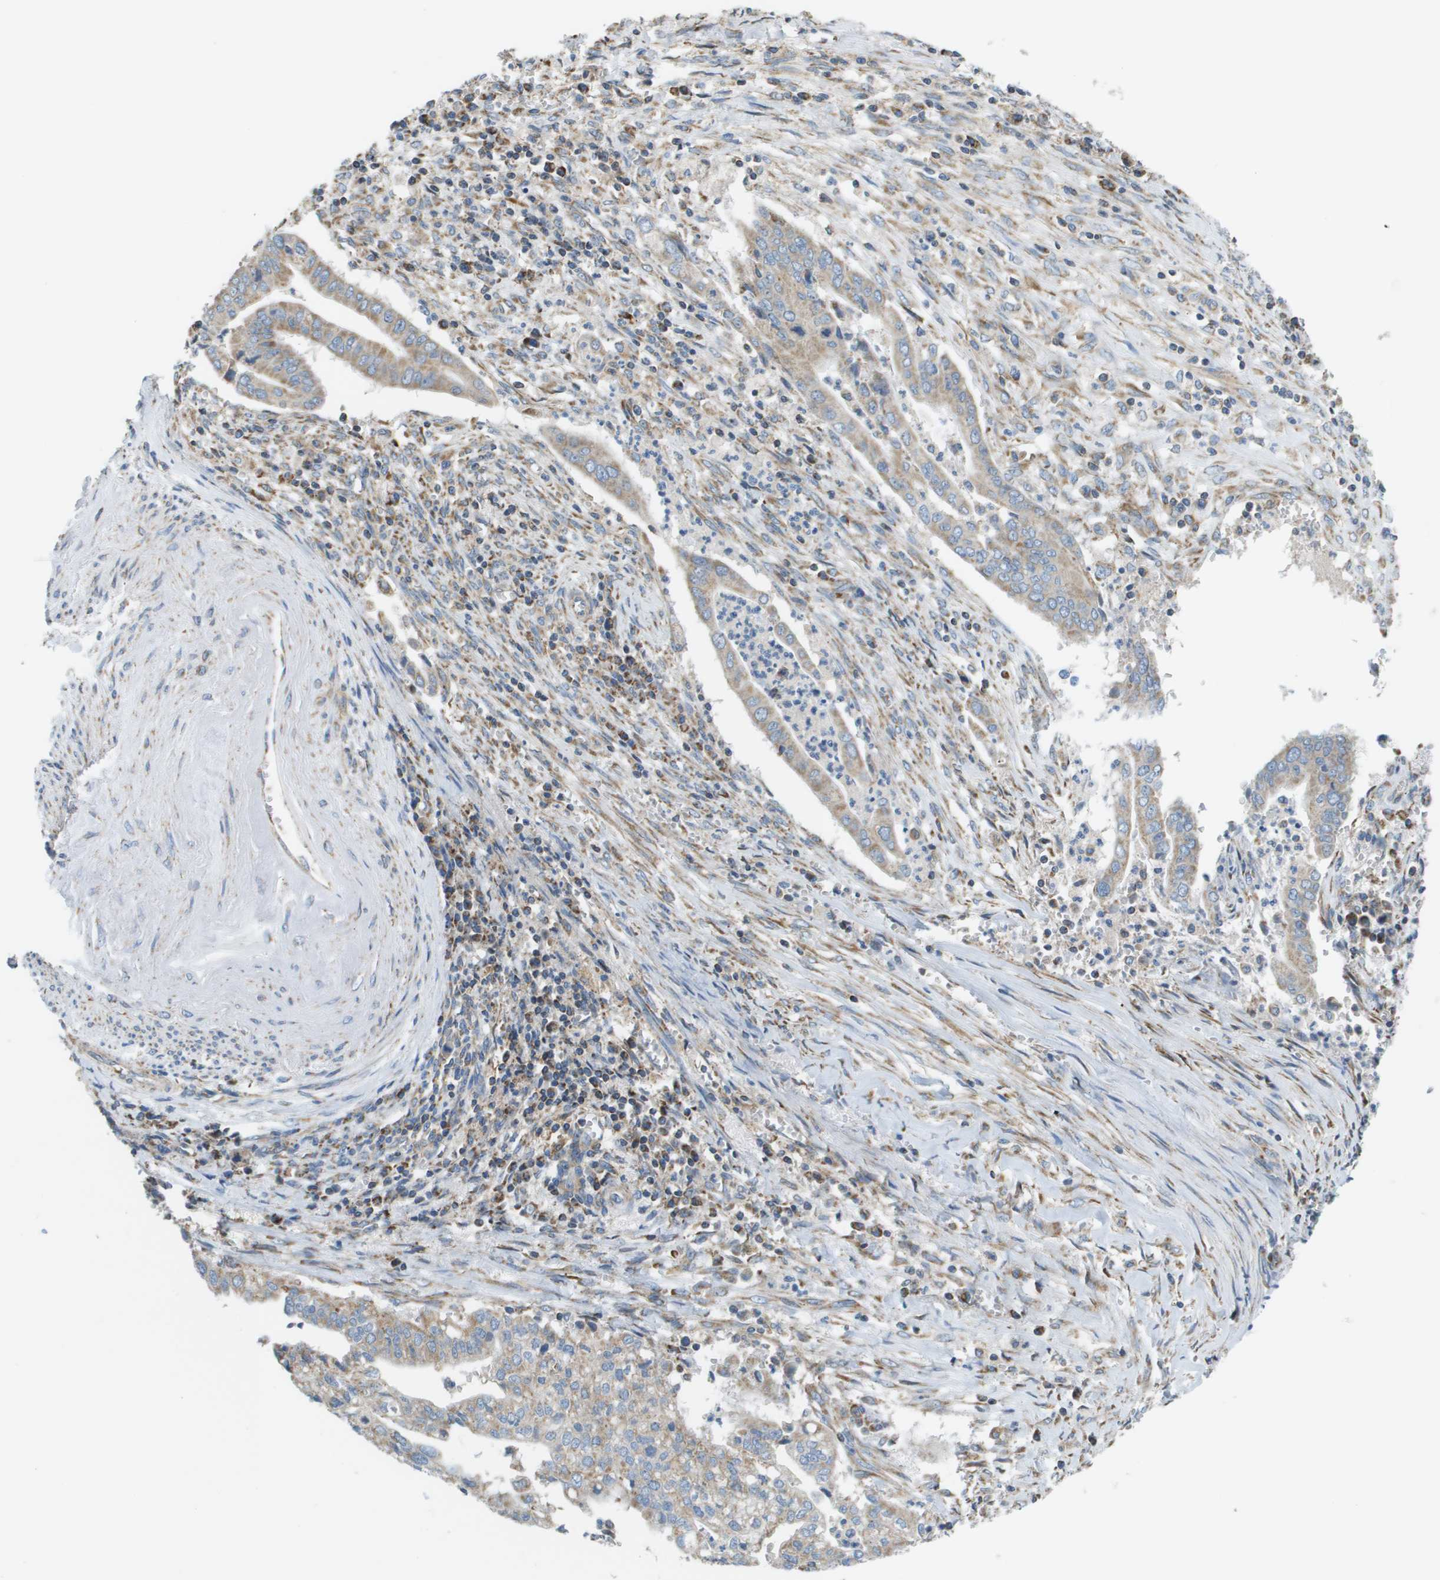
{"staining": {"intensity": "moderate", "quantity": ">75%", "location": "cytoplasmic/membranous"}, "tissue": "cervical cancer", "cell_type": "Tumor cells", "image_type": "cancer", "snomed": [{"axis": "morphology", "description": "Adenocarcinoma, NOS"}, {"axis": "topography", "description": "Cervix"}], "caption": "Approximately >75% of tumor cells in human adenocarcinoma (cervical) show moderate cytoplasmic/membranous protein positivity as visualized by brown immunohistochemical staining.", "gene": "TAOK3", "patient": {"sex": "female", "age": 44}}